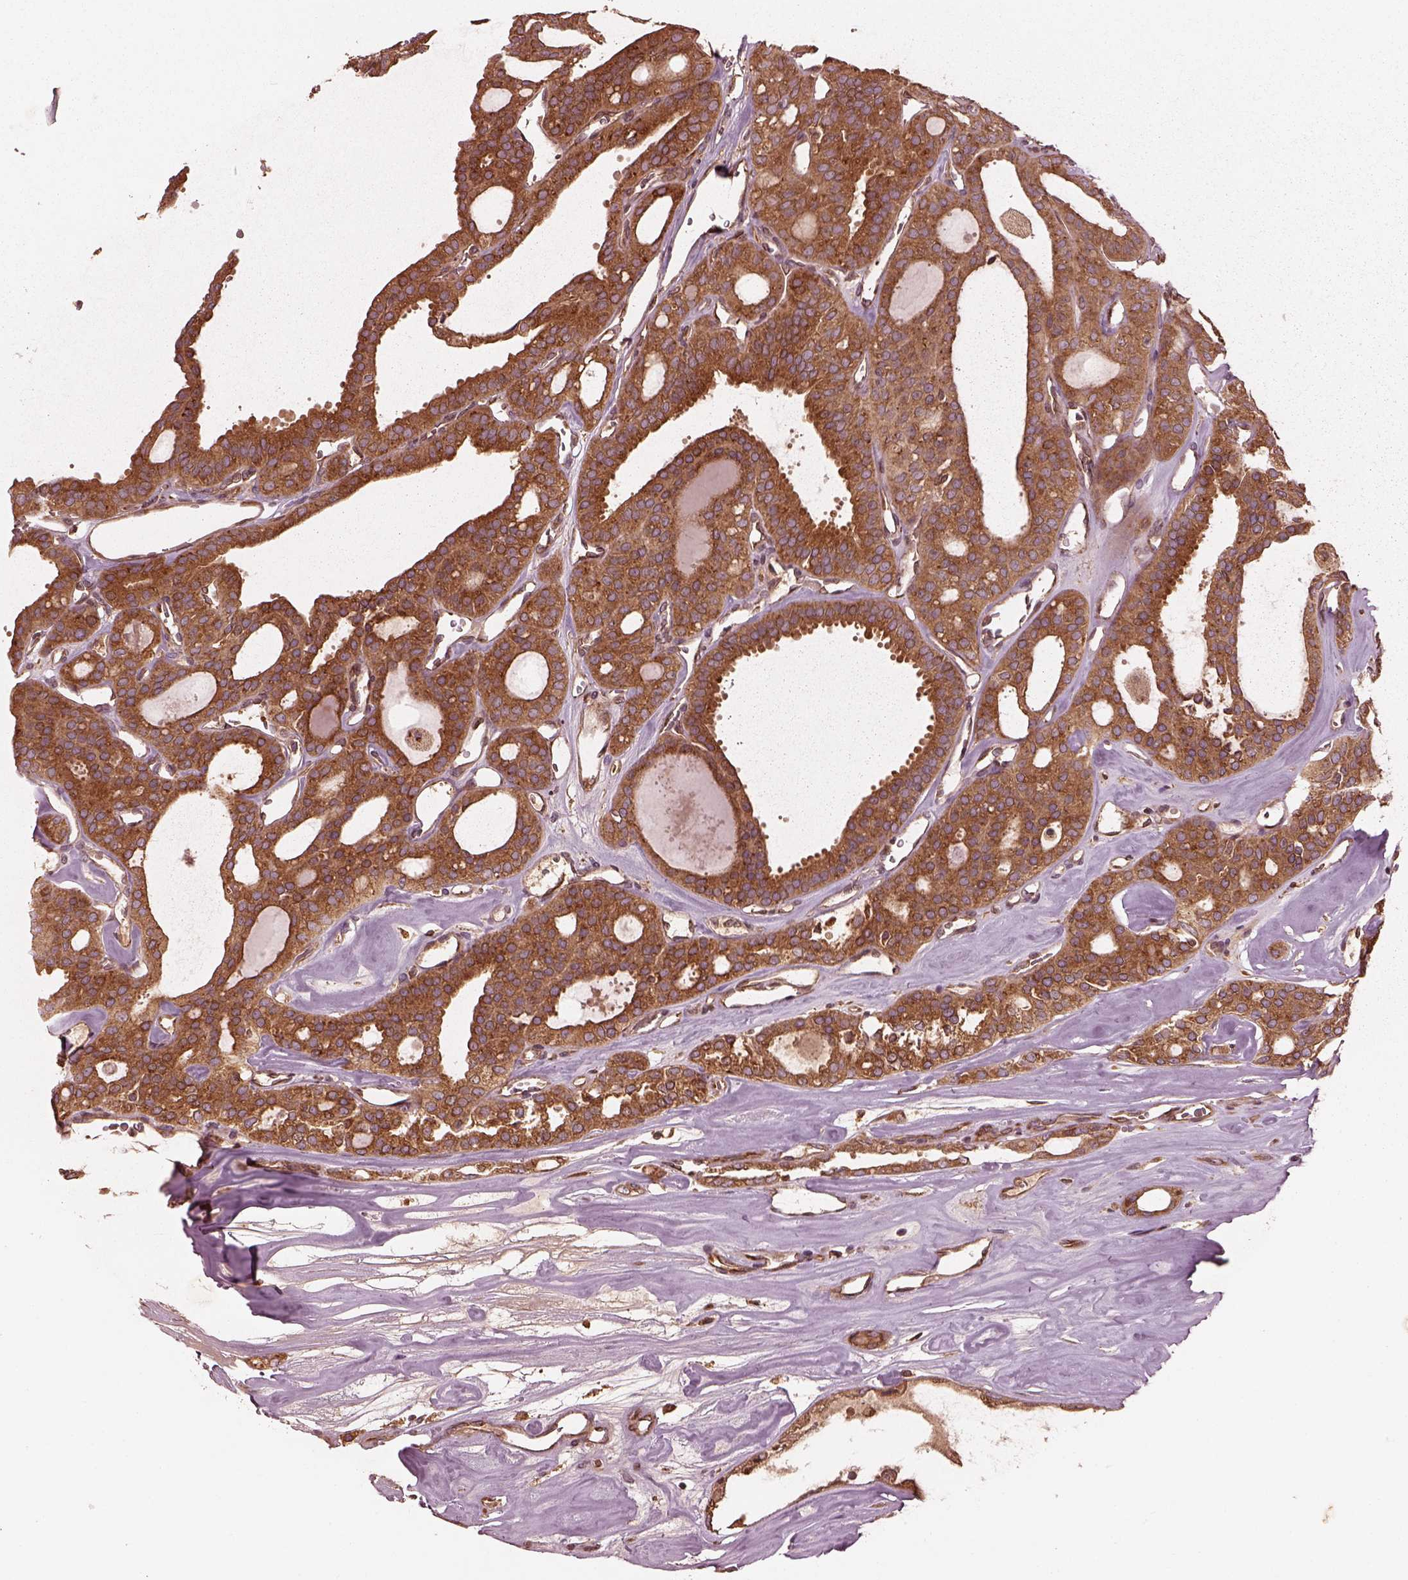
{"staining": {"intensity": "moderate", "quantity": ">75%", "location": "cytoplasmic/membranous"}, "tissue": "thyroid cancer", "cell_type": "Tumor cells", "image_type": "cancer", "snomed": [{"axis": "morphology", "description": "Follicular adenoma carcinoma, NOS"}, {"axis": "topography", "description": "Thyroid gland"}], "caption": "The immunohistochemical stain labels moderate cytoplasmic/membranous expression in tumor cells of thyroid cancer tissue.", "gene": "PIK3R2", "patient": {"sex": "male", "age": 75}}